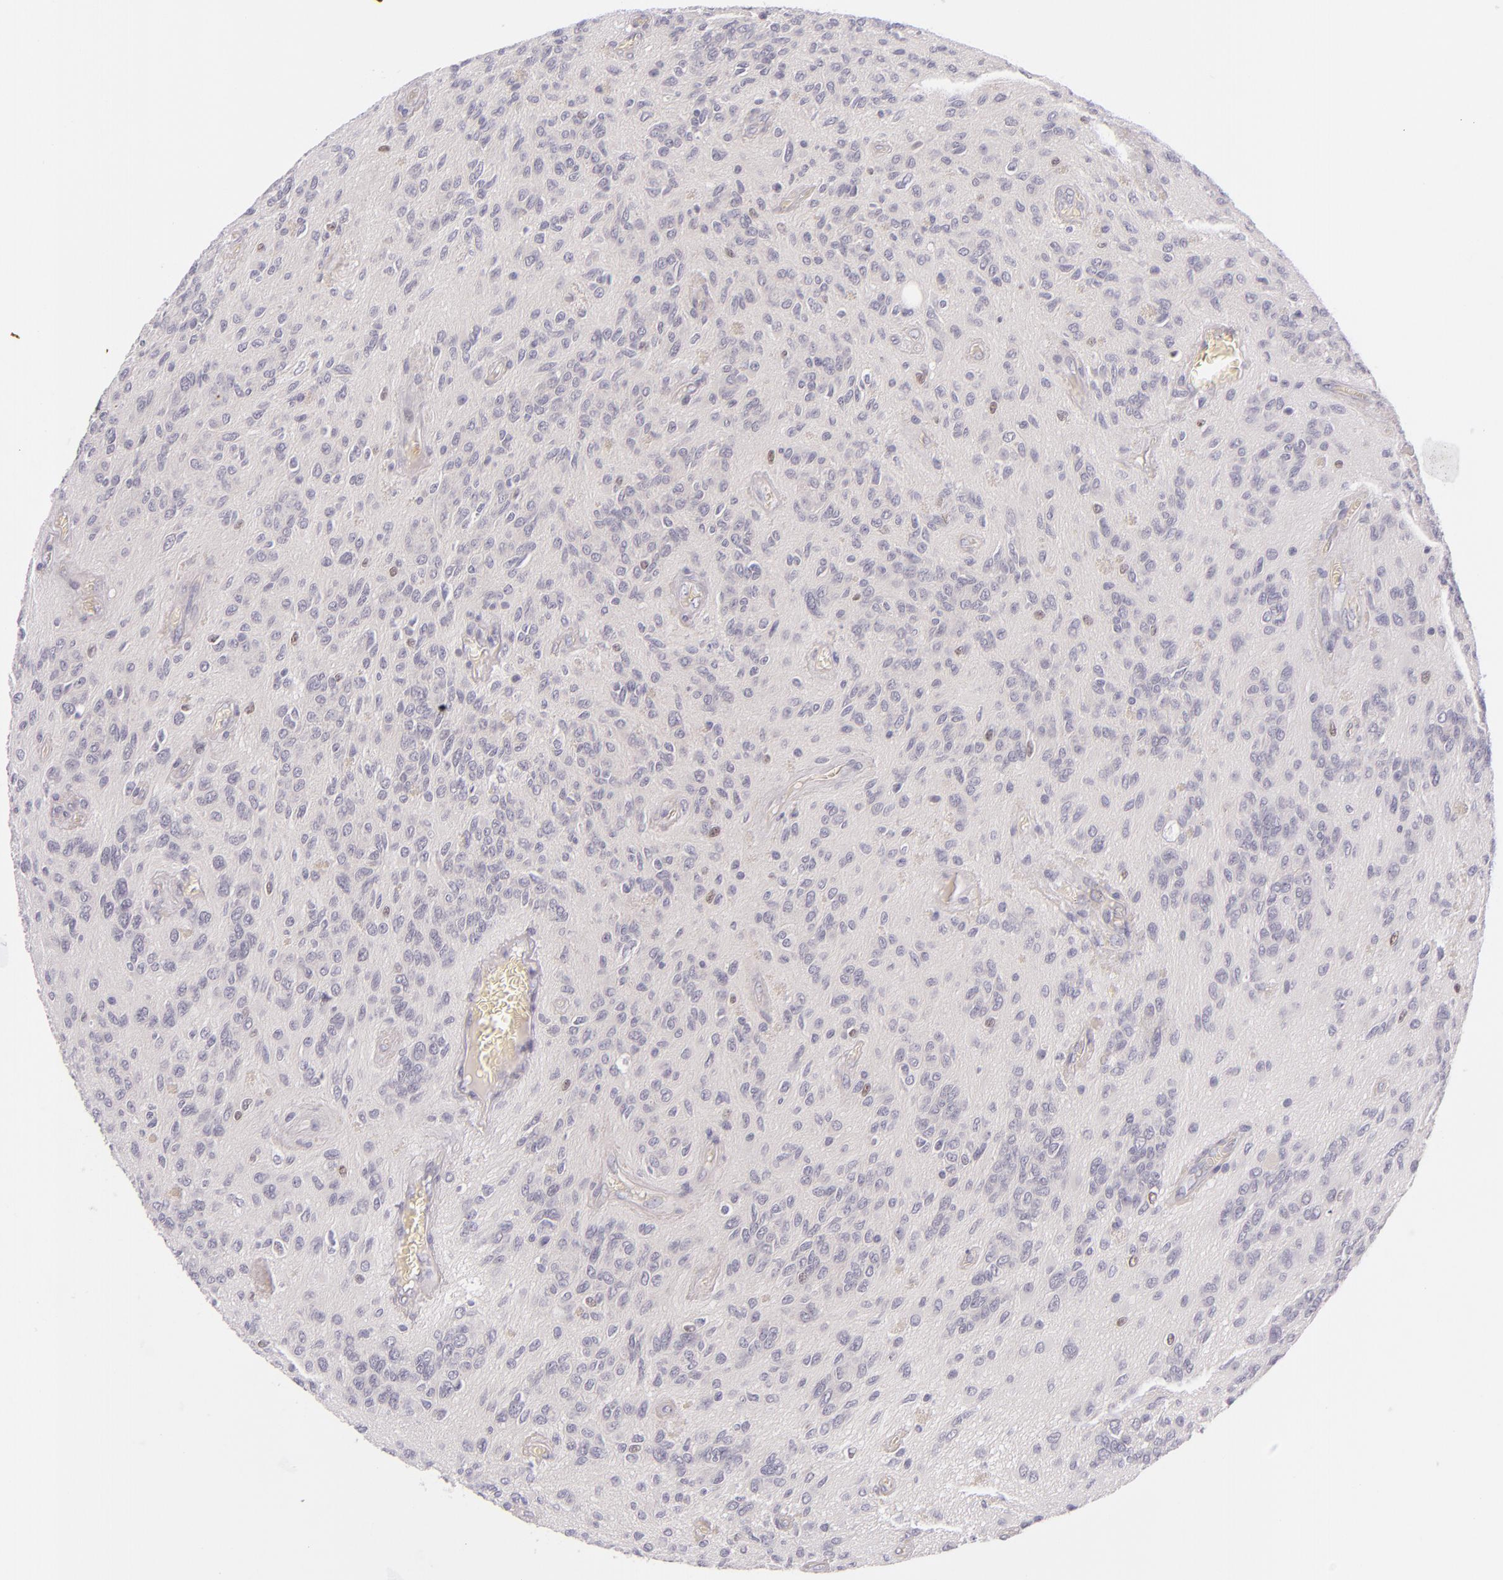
{"staining": {"intensity": "negative", "quantity": "none", "location": "none"}, "tissue": "glioma", "cell_type": "Tumor cells", "image_type": "cancer", "snomed": [{"axis": "morphology", "description": "Glioma, malignant, Low grade"}, {"axis": "topography", "description": "Brain"}], "caption": "Immunohistochemical staining of glioma demonstrates no significant staining in tumor cells.", "gene": "BCL3", "patient": {"sex": "female", "age": 15}}